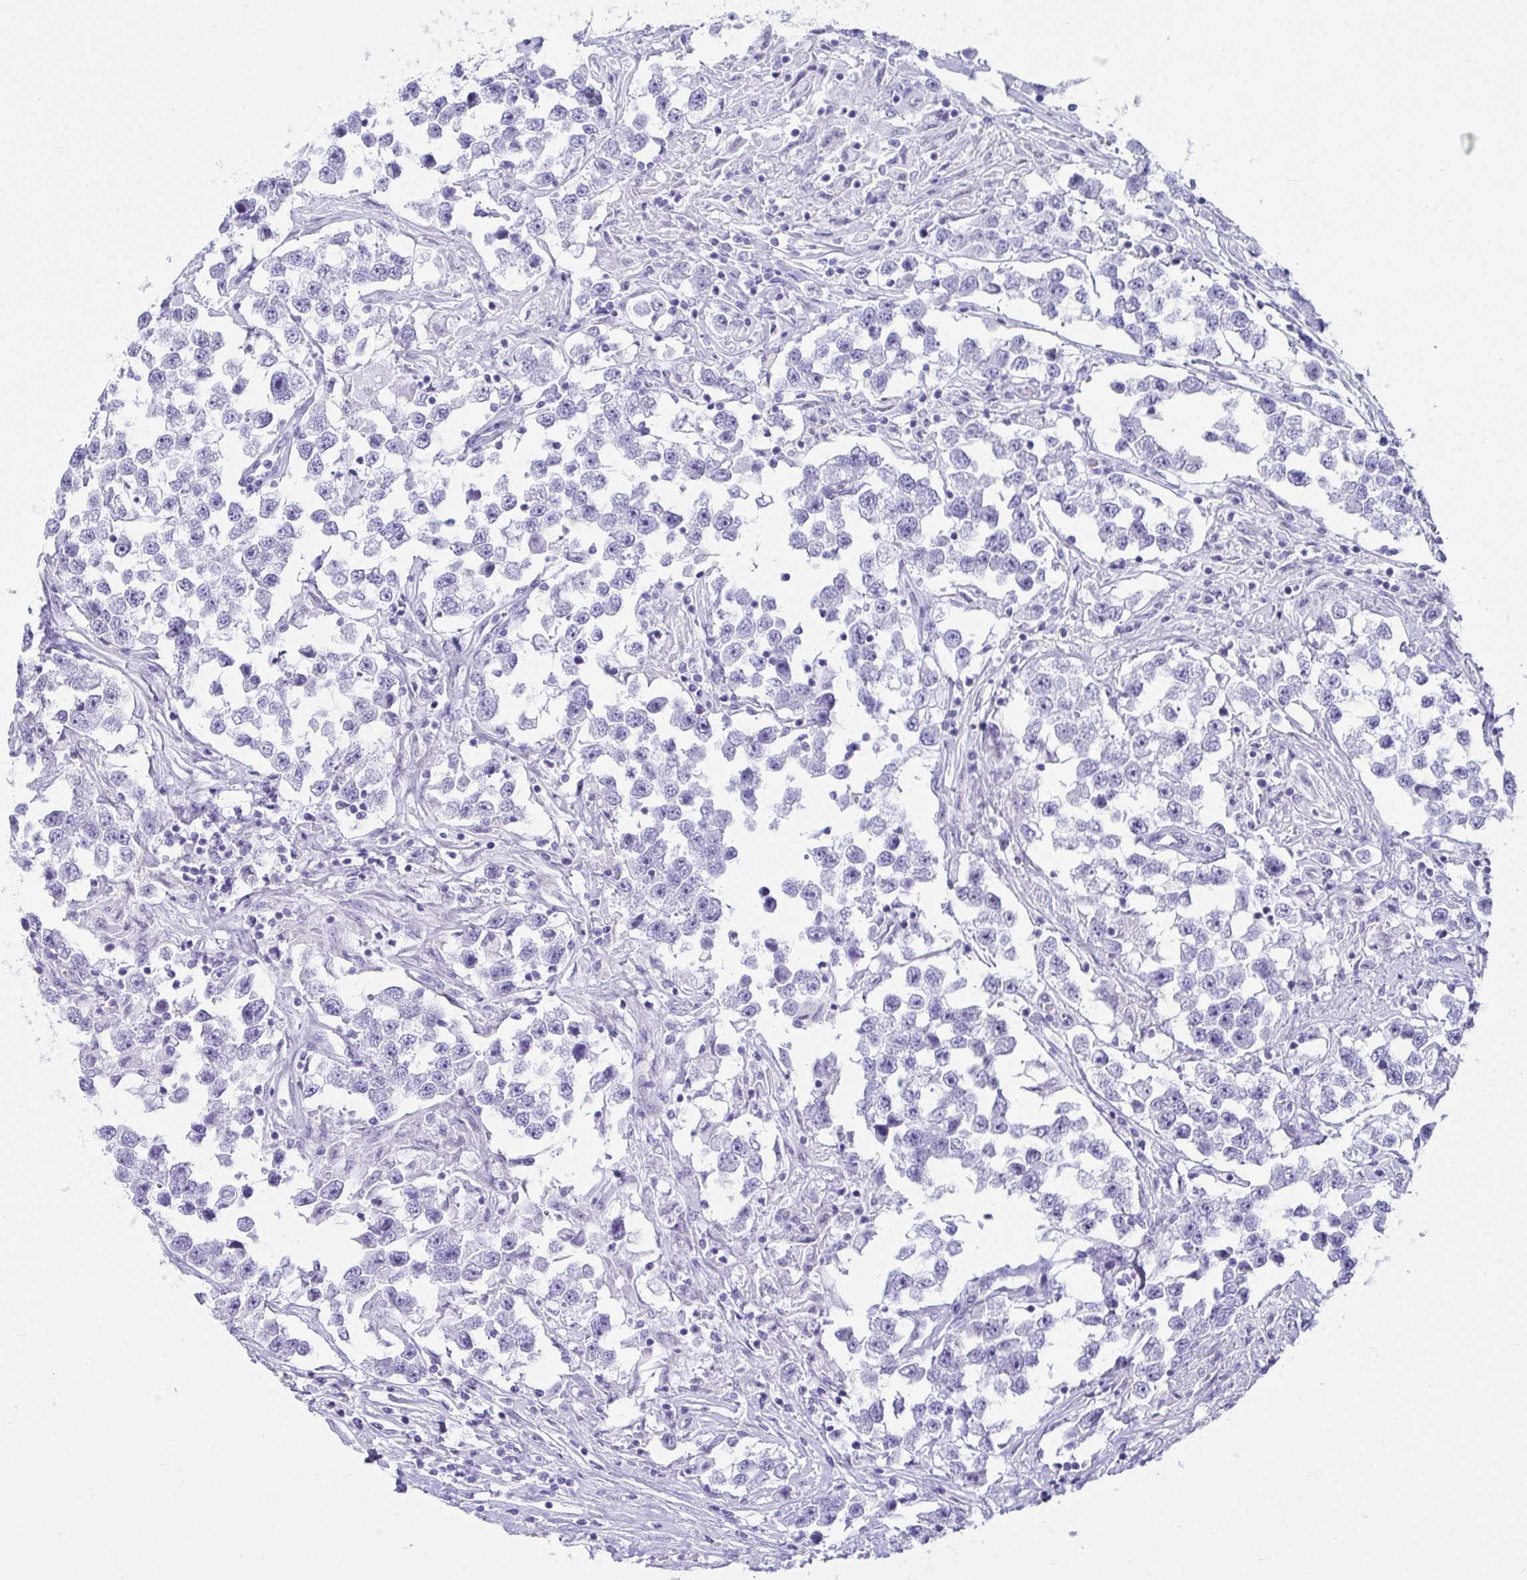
{"staining": {"intensity": "negative", "quantity": "none", "location": "none"}, "tissue": "testis cancer", "cell_type": "Tumor cells", "image_type": "cancer", "snomed": [{"axis": "morphology", "description": "Seminoma, NOS"}, {"axis": "topography", "description": "Testis"}], "caption": "Image shows no protein positivity in tumor cells of testis cancer tissue.", "gene": "CLGN", "patient": {"sex": "male", "age": 46}}